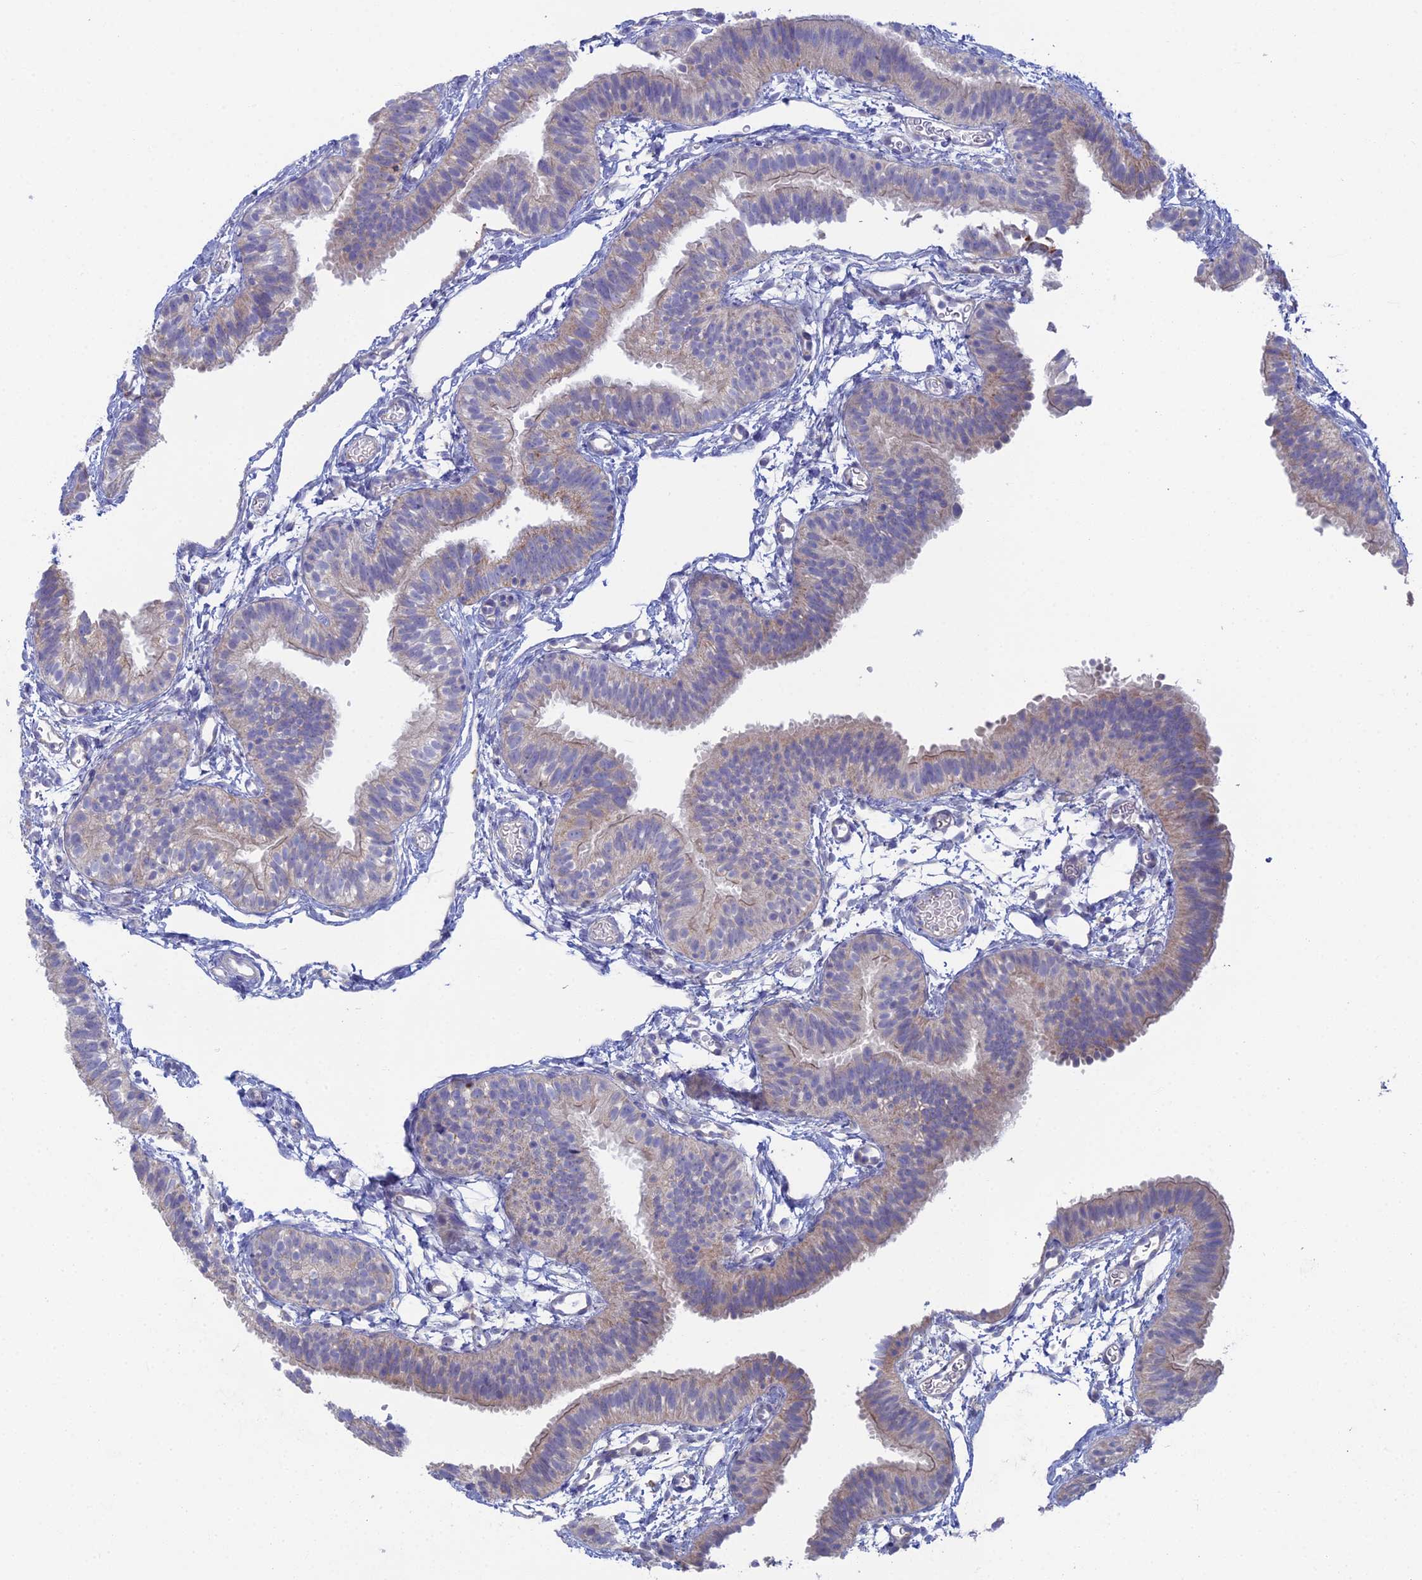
{"staining": {"intensity": "weak", "quantity": "25%-75%", "location": "cytoplasmic/membranous"}, "tissue": "fallopian tube", "cell_type": "Glandular cells", "image_type": "normal", "snomed": [{"axis": "morphology", "description": "Normal tissue, NOS"}, {"axis": "topography", "description": "Fallopian tube"}], "caption": "Immunohistochemical staining of benign fallopian tube displays 25%-75% levels of weak cytoplasmic/membranous protein expression in approximately 25%-75% of glandular cells.", "gene": "ARL16", "patient": {"sex": "female", "age": 35}}